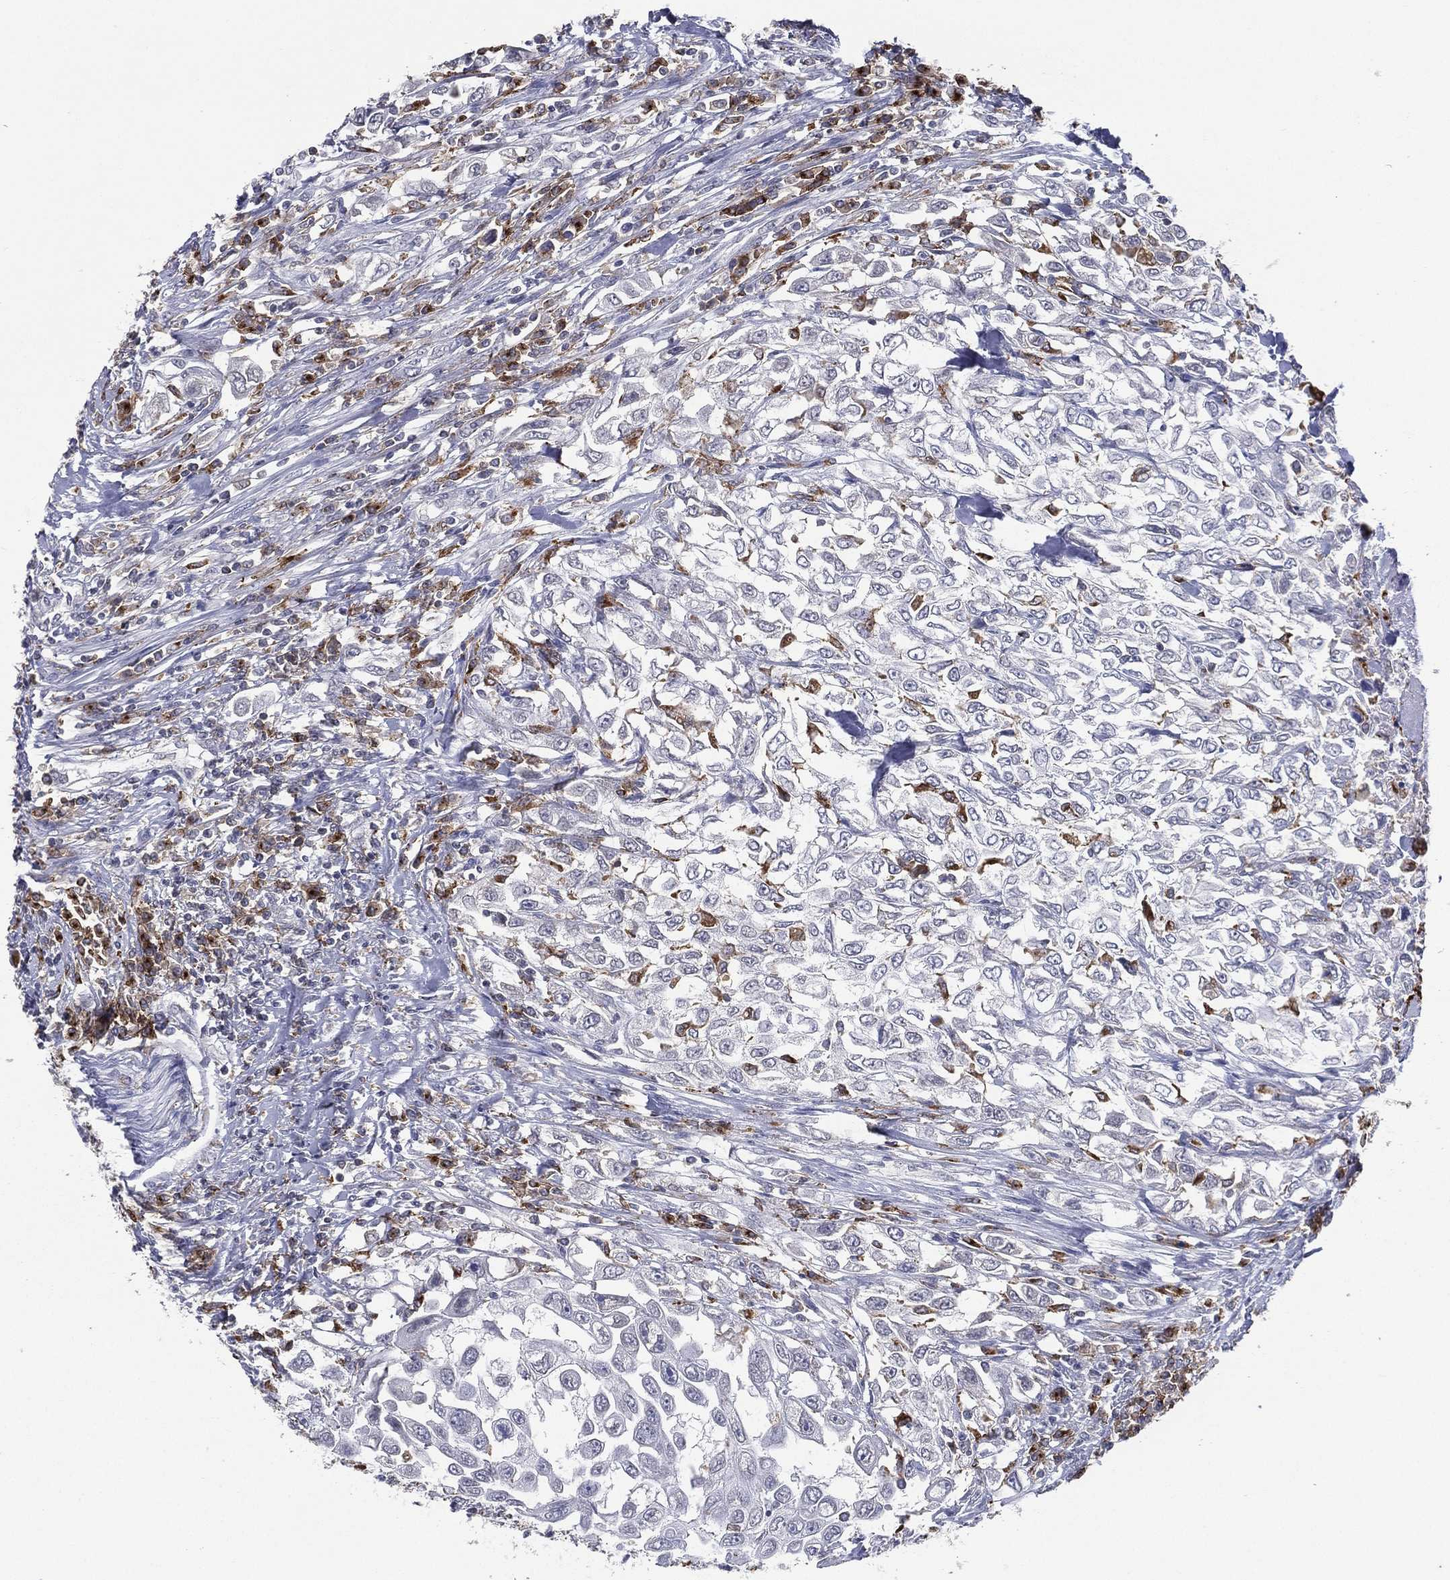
{"staining": {"intensity": "negative", "quantity": "none", "location": "none"}, "tissue": "urothelial cancer", "cell_type": "Tumor cells", "image_type": "cancer", "snomed": [{"axis": "morphology", "description": "Urothelial carcinoma, High grade"}, {"axis": "topography", "description": "Urinary bladder"}], "caption": "This is an immunohistochemistry histopathology image of urothelial cancer. There is no positivity in tumor cells.", "gene": "EVI2B", "patient": {"sex": "female", "age": 56}}